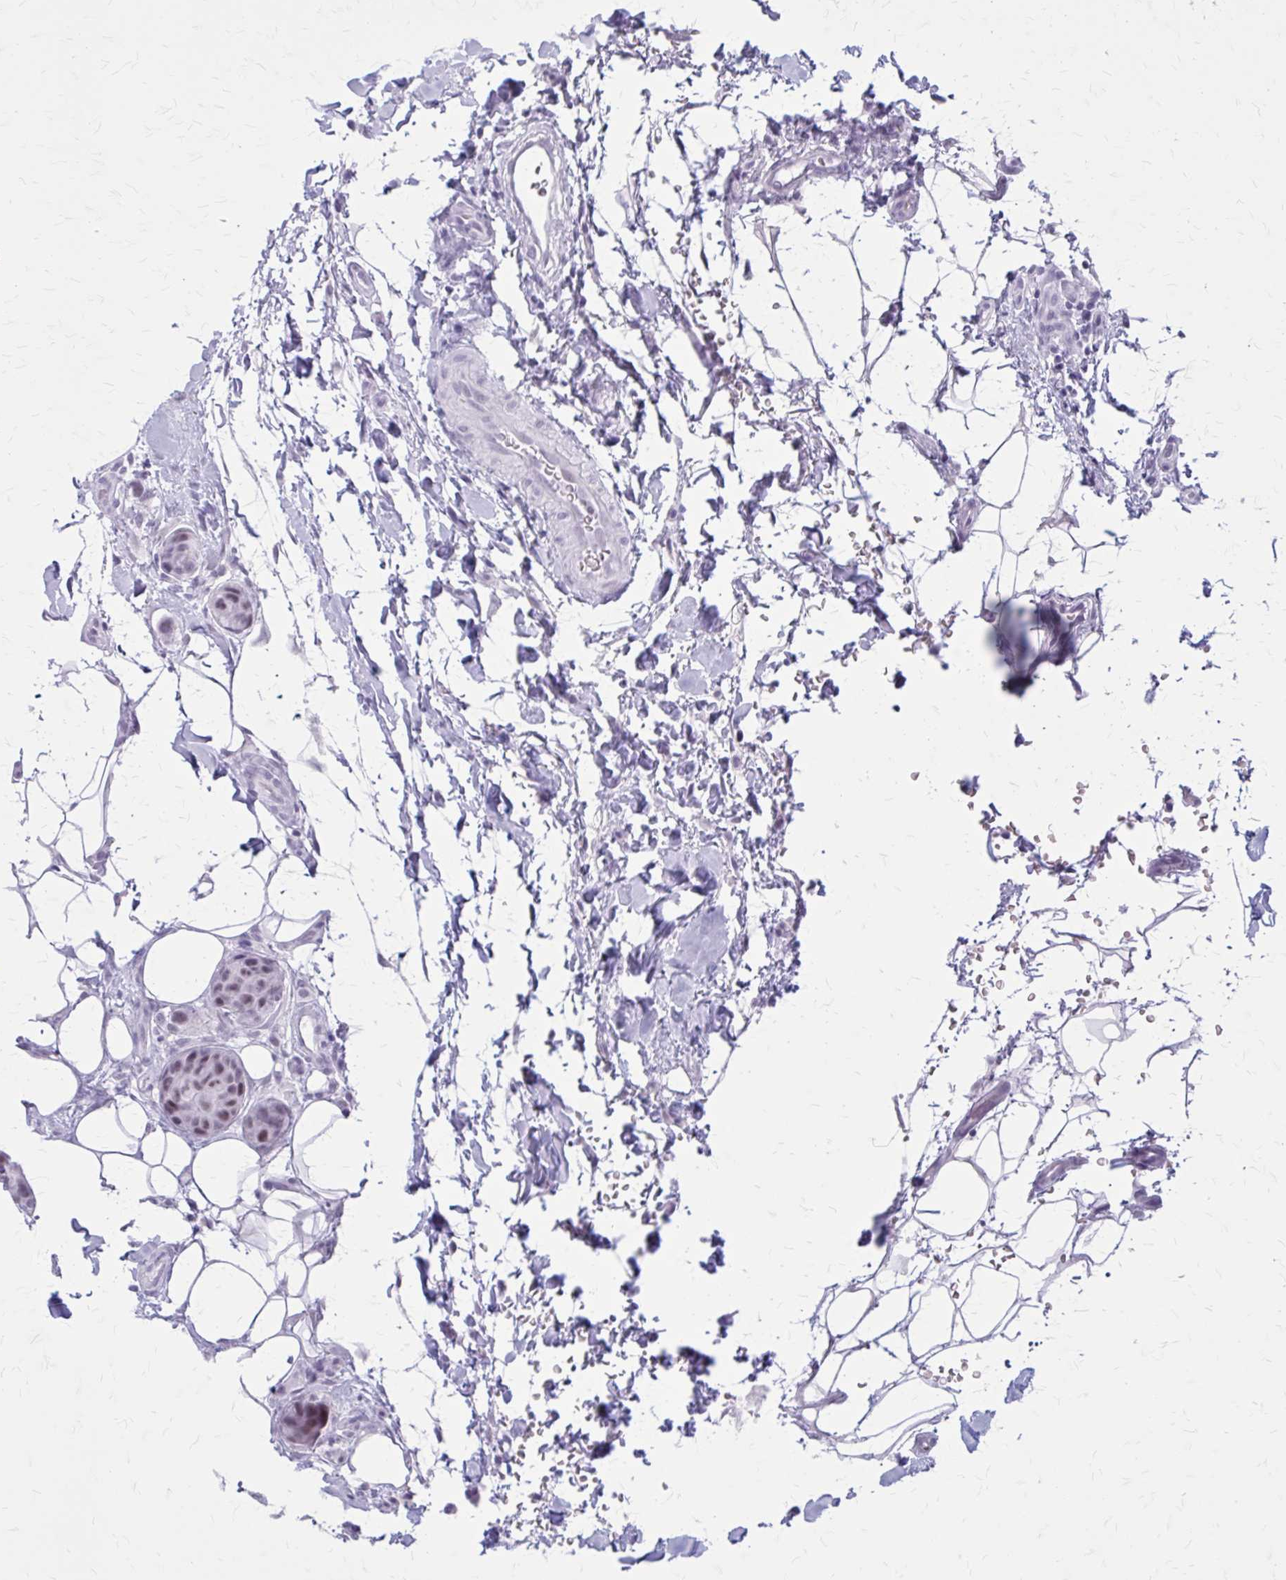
{"staining": {"intensity": "weak", "quantity": "<25%", "location": "nuclear"}, "tissue": "breast cancer", "cell_type": "Tumor cells", "image_type": "cancer", "snomed": [{"axis": "morphology", "description": "Duct carcinoma"}, {"axis": "topography", "description": "Breast"}, {"axis": "topography", "description": "Lymph node"}], "caption": "The histopathology image demonstrates no staining of tumor cells in invasive ductal carcinoma (breast).", "gene": "GAD1", "patient": {"sex": "female", "age": 80}}